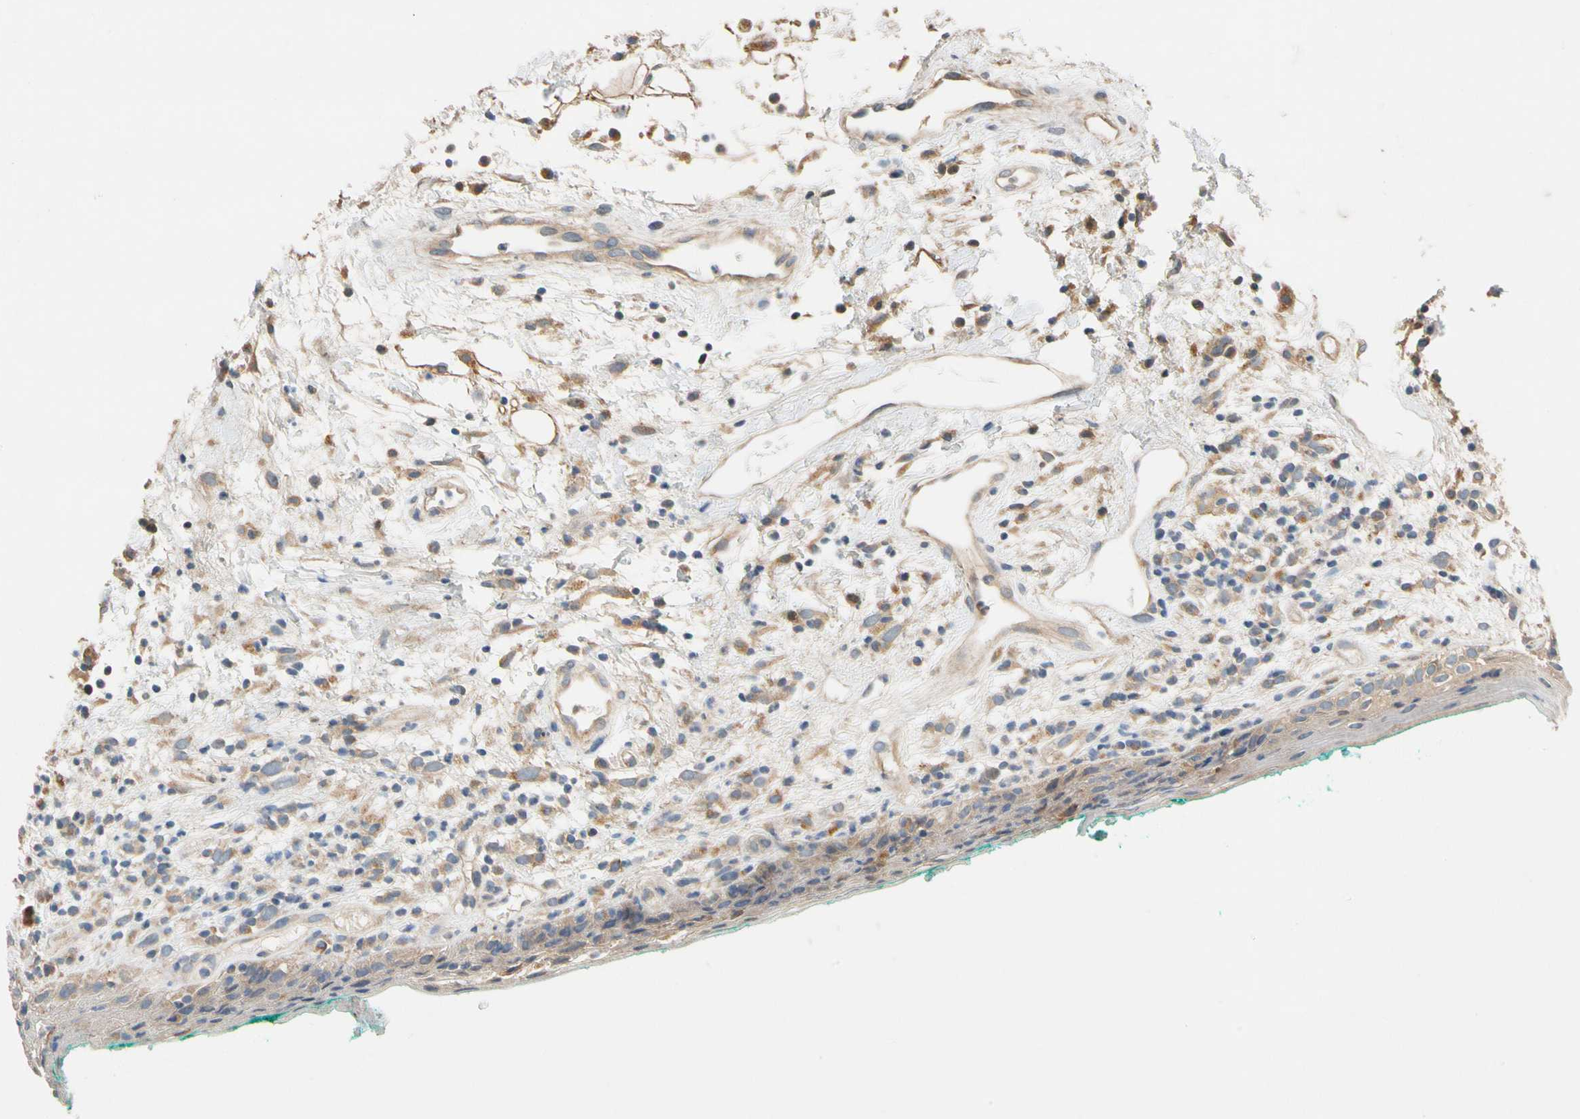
{"staining": {"intensity": "moderate", "quantity": "<25%", "location": "cytoplasmic/membranous"}, "tissue": "oral mucosa", "cell_type": "Squamous epithelial cells", "image_type": "normal", "snomed": [{"axis": "morphology", "description": "Normal tissue, NOS"}, {"axis": "topography", "description": "Skeletal muscle"}, {"axis": "topography", "description": "Oral tissue"}, {"axis": "topography", "description": "Peripheral nerve tissue"}], "caption": "A brown stain labels moderate cytoplasmic/membranous staining of a protein in squamous epithelial cells of normal human oral mucosa.", "gene": "USP12", "patient": {"sex": "female", "age": 84}}